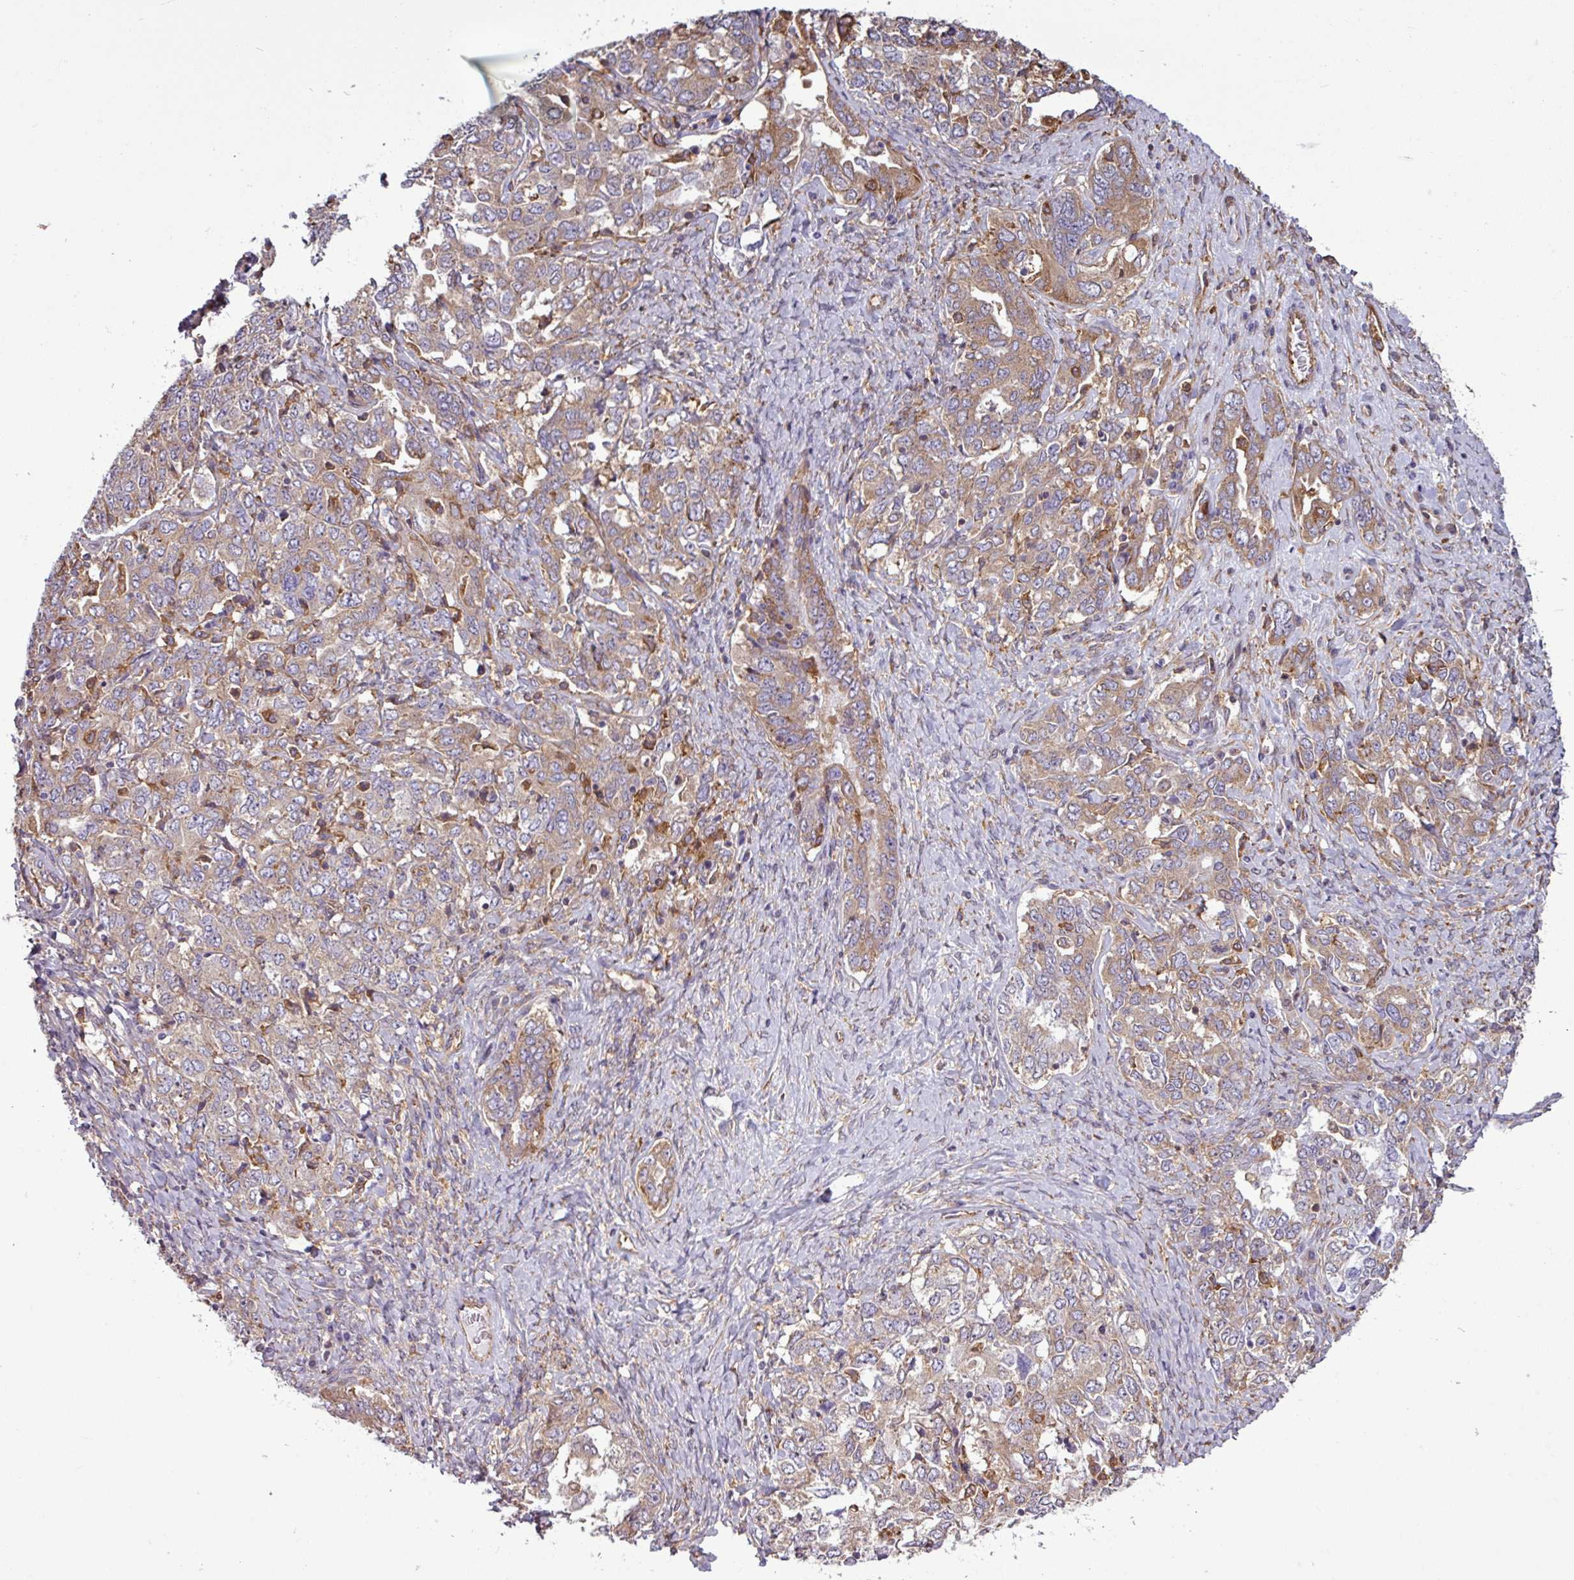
{"staining": {"intensity": "weak", "quantity": "25%-75%", "location": "cytoplasmic/membranous"}, "tissue": "ovarian cancer", "cell_type": "Tumor cells", "image_type": "cancer", "snomed": [{"axis": "morphology", "description": "Carcinoma, endometroid"}, {"axis": "topography", "description": "Ovary"}], "caption": "Weak cytoplasmic/membranous staining is present in approximately 25%-75% of tumor cells in ovarian cancer.", "gene": "PACSIN2", "patient": {"sex": "female", "age": 62}}